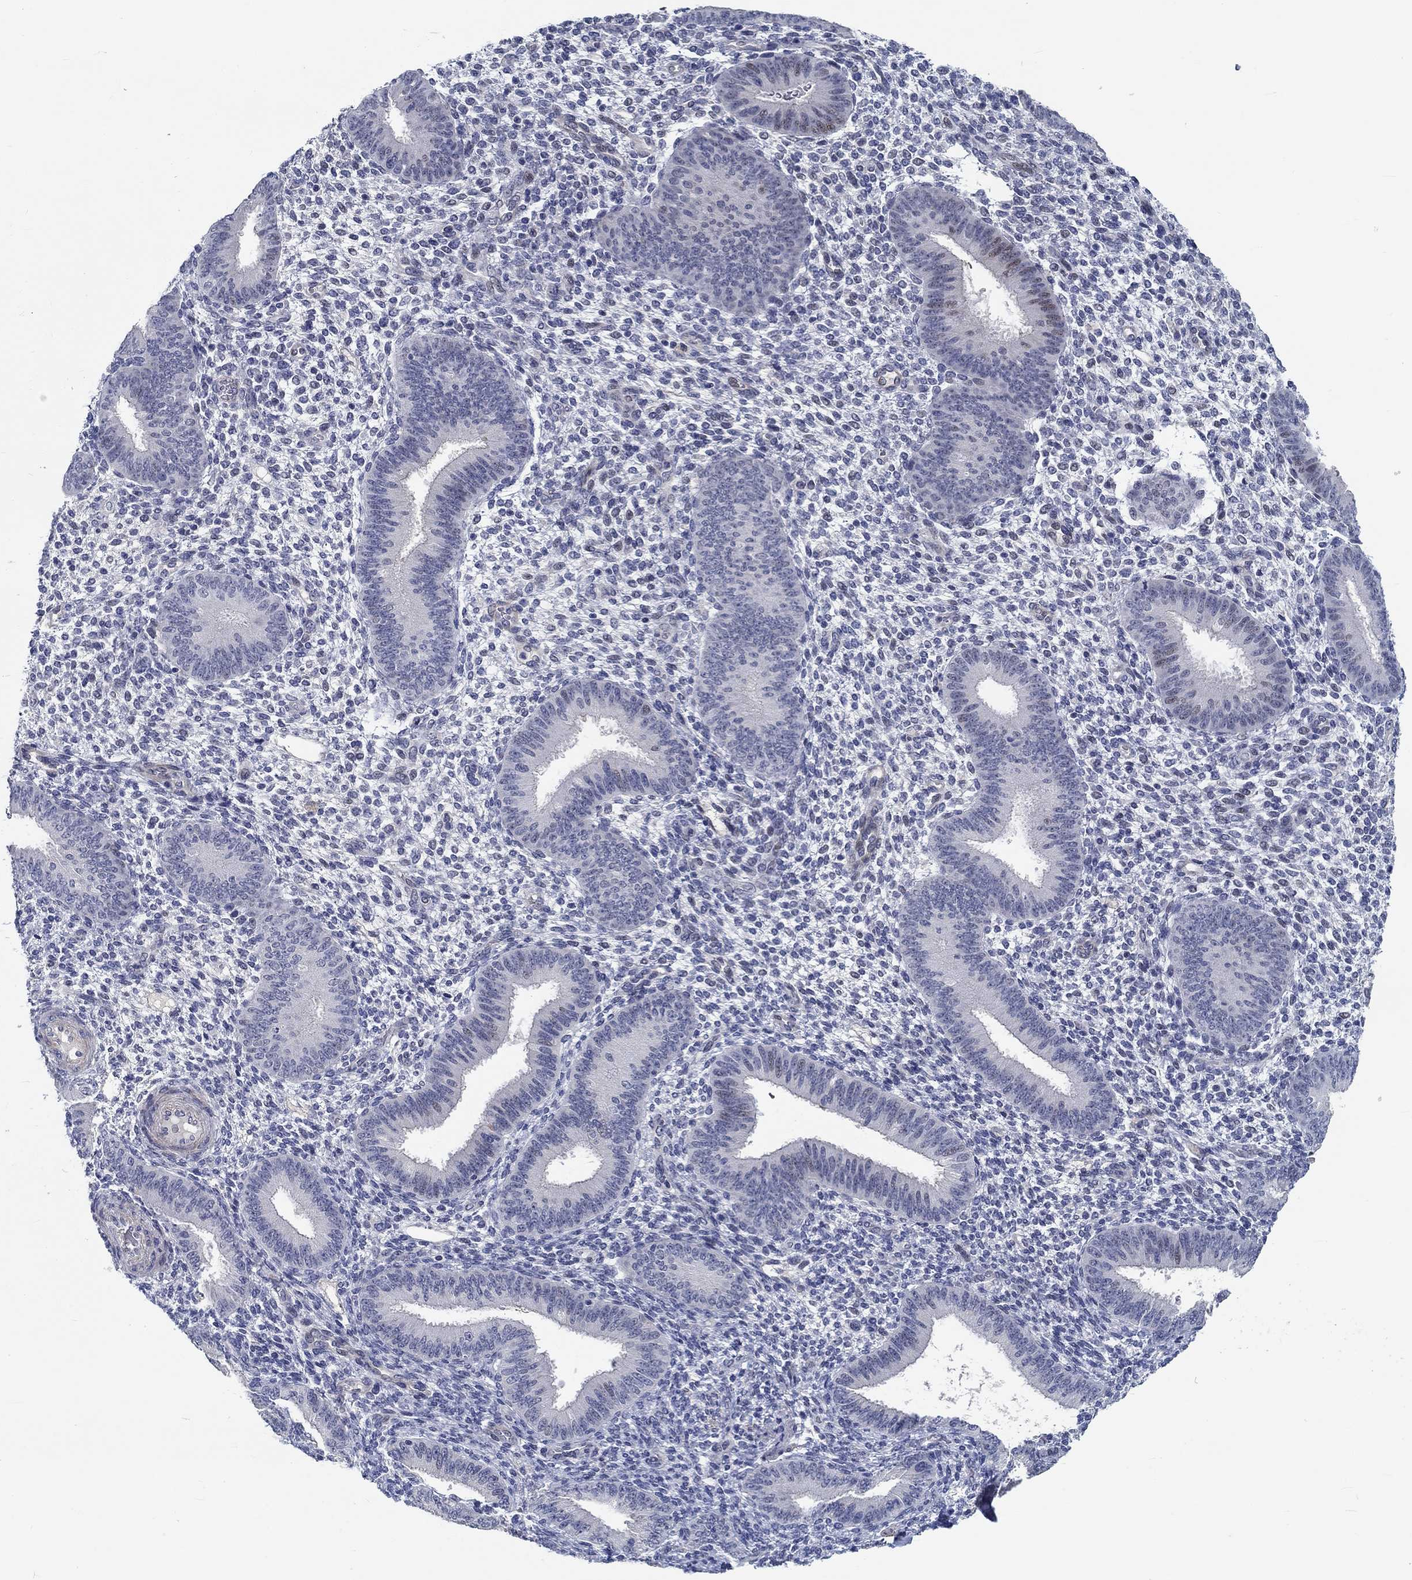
{"staining": {"intensity": "negative", "quantity": "none", "location": "none"}, "tissue": "endometrium", "cell_type": "Cells in endometrial stroma", "image_type": "normal", "snomed": [{"axis": "morphology", "description": "Normal tissue, NOS"}, {"axis": "topography", "description": "Endometrium"}], "caption": "Photomicrograph shows no significant protein staining in cells in endometrial stroma of unremarkable endometrium. The staining was performed using DAB (3,3'-diaminobenzidine) to visualize the protein expression in brown, while the nuclei were stained in blue with hematoxylin (Magnification: 20x).", "gene": "MYBPC1", "patient": {"sex": "female", "age": 39}}